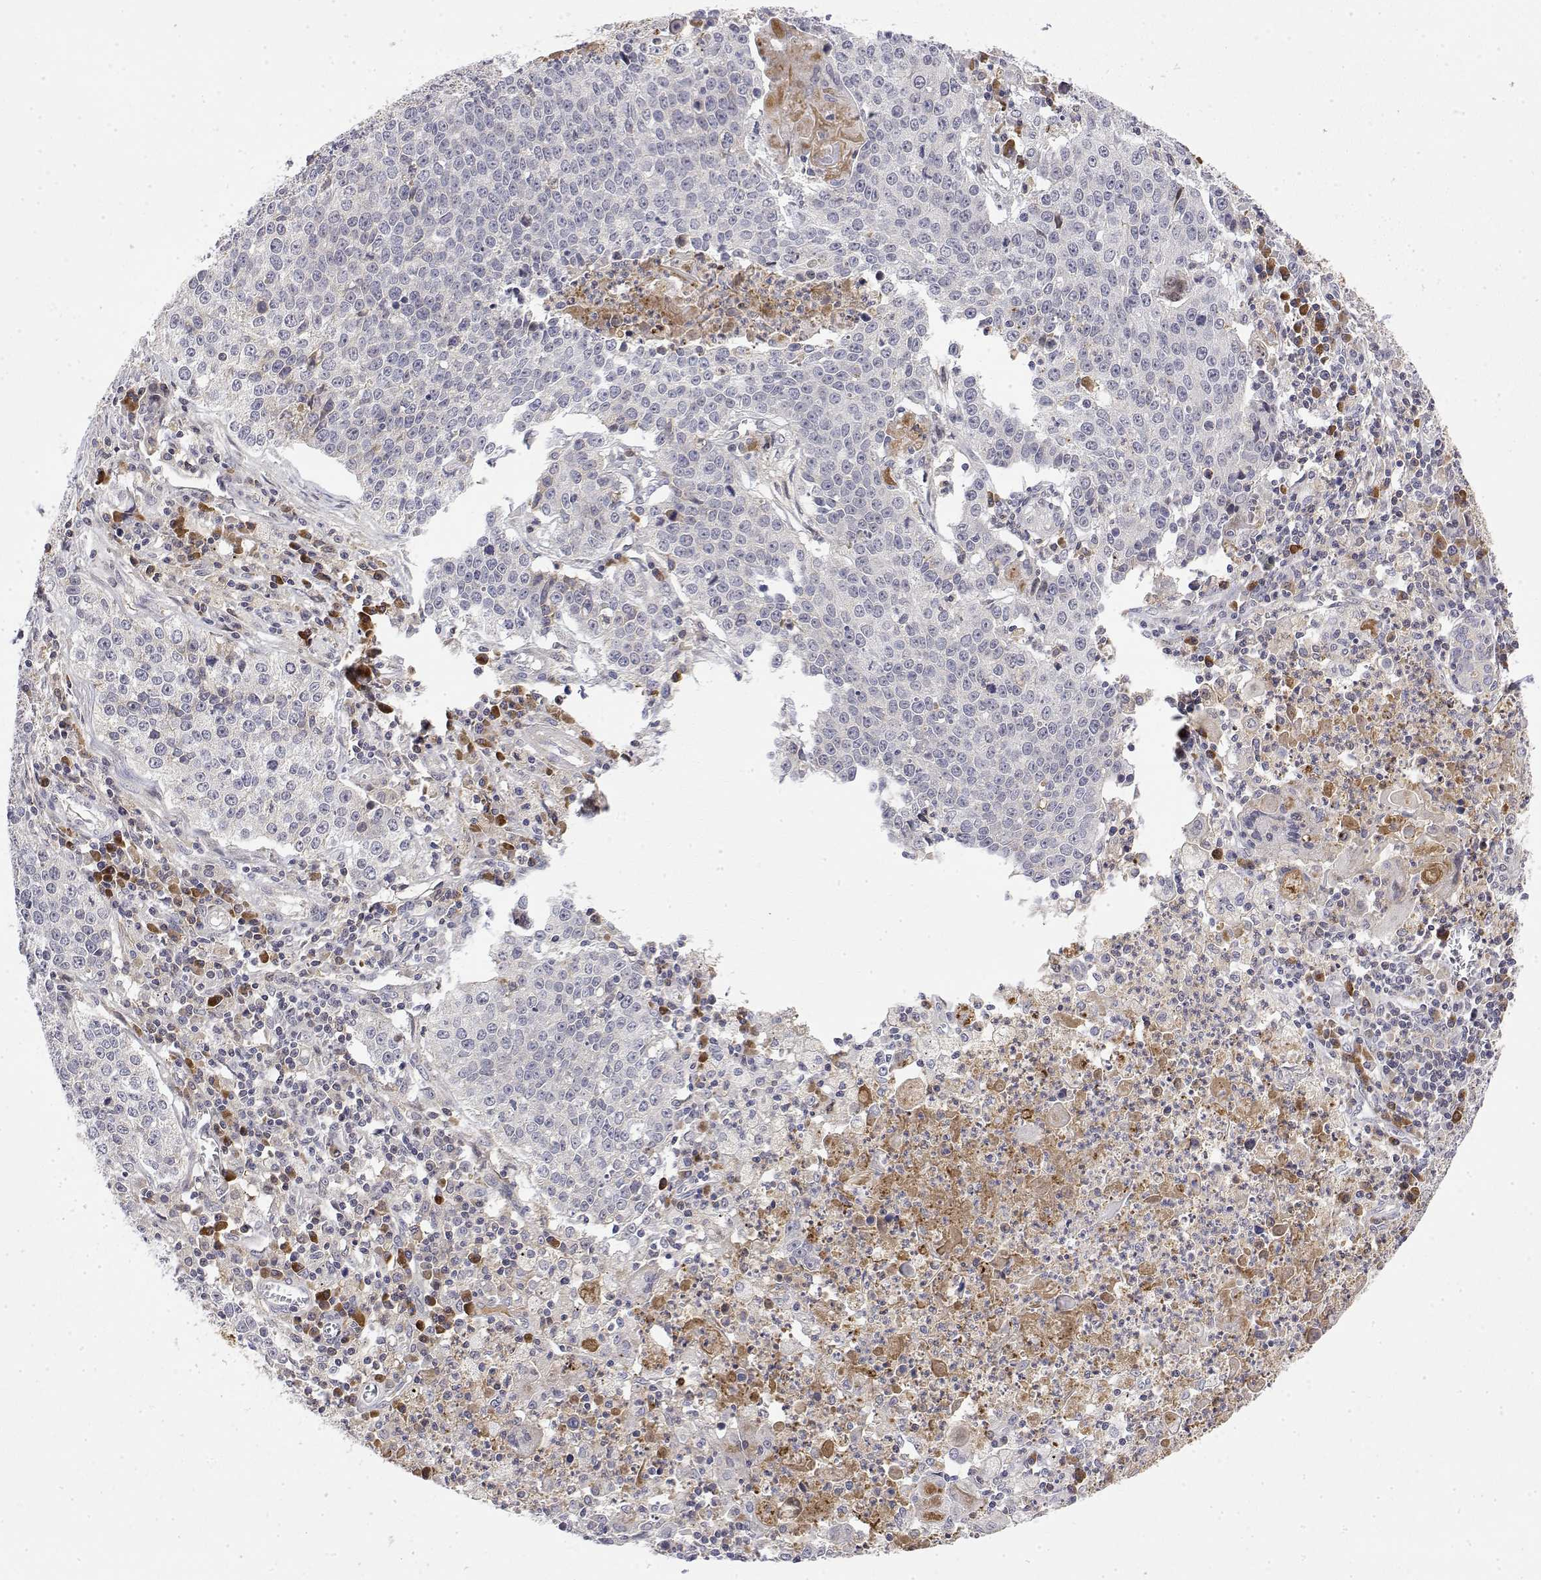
{"staining": {"intensity": "negative", "quantity": "none", "location": "none"}, "tissue": "lung cancer", "cell_type": "Tumor cells", "image_type": "cancer", "snomed": [{"axis": "morphology", "description": "Squamous cell carcinoma, NOS"}, {"axis": "morphology", "description": "Squamous cell carcinoma, metastatic, NOS"}, {"axis": "topography", "description": "Lung"}, {"axis": "topography", "description": "Pleura, NOS"}], "caption": "Immunohistochemical staining of human squamous cell carcinoma (lung) reveals no significant positivity in tumor cells.", "gene": "IGFBP4", "patient": {"sex": "male", "age": 72}}